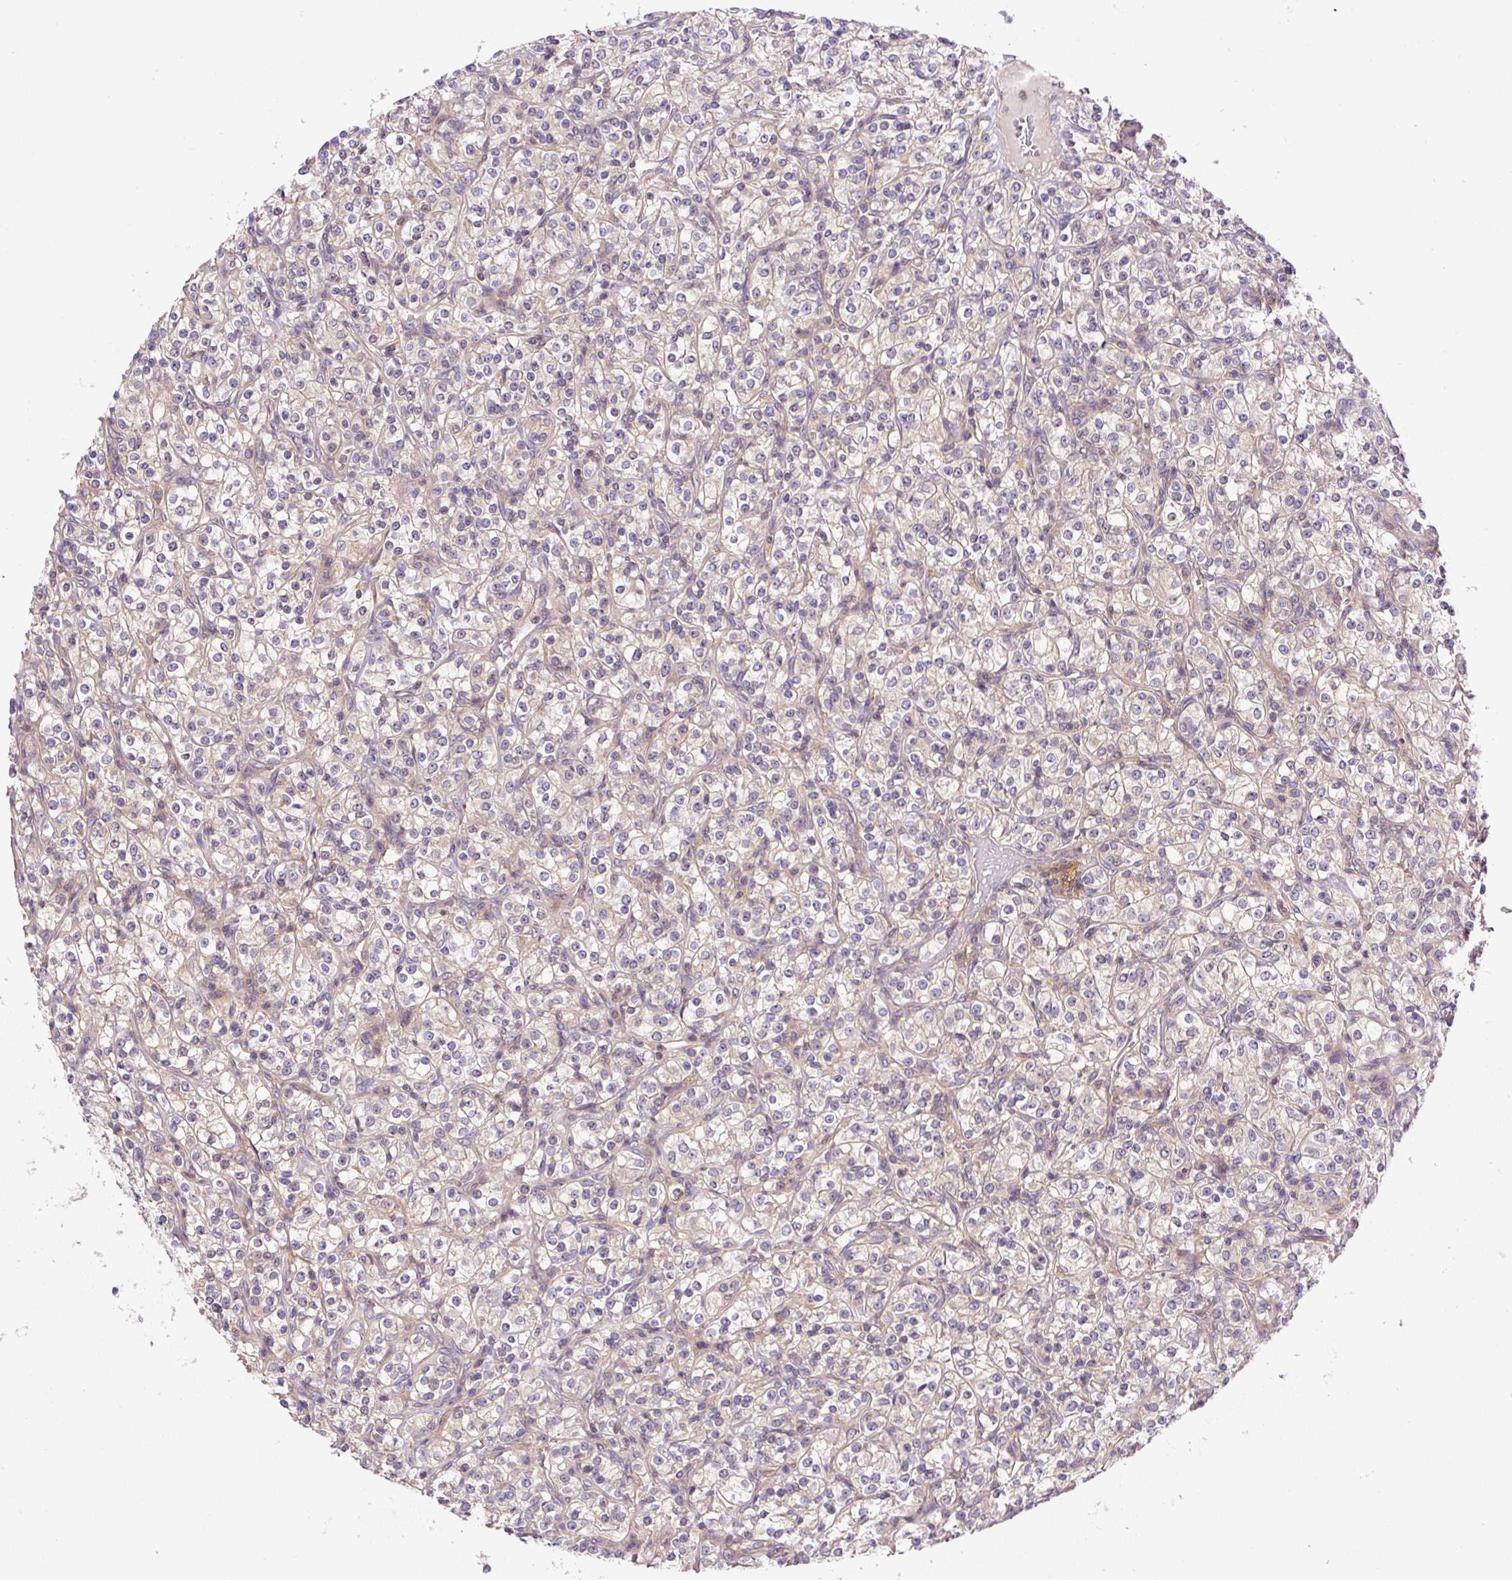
{"staining": {"intensity": "negative", "quantity": "none", "location": "none"}, "tissue": "renal cancer", "cell_type": "Tumor cells", "image_type": "cancer", "snomed": [{"axis": "morphology", "description": "Adenocarcinoma, NOS"}, {"axis": "topography", "description": "Kidney"}], "caption": "High power microscopy micrograph of an immunohistochemistry (IHC) photomicrograph of adenocarcinoma (renal), revealing no significant expression in tumor cells.", "gene": "CCDC28A", "patient": {"sex": "male", "age": 77}}